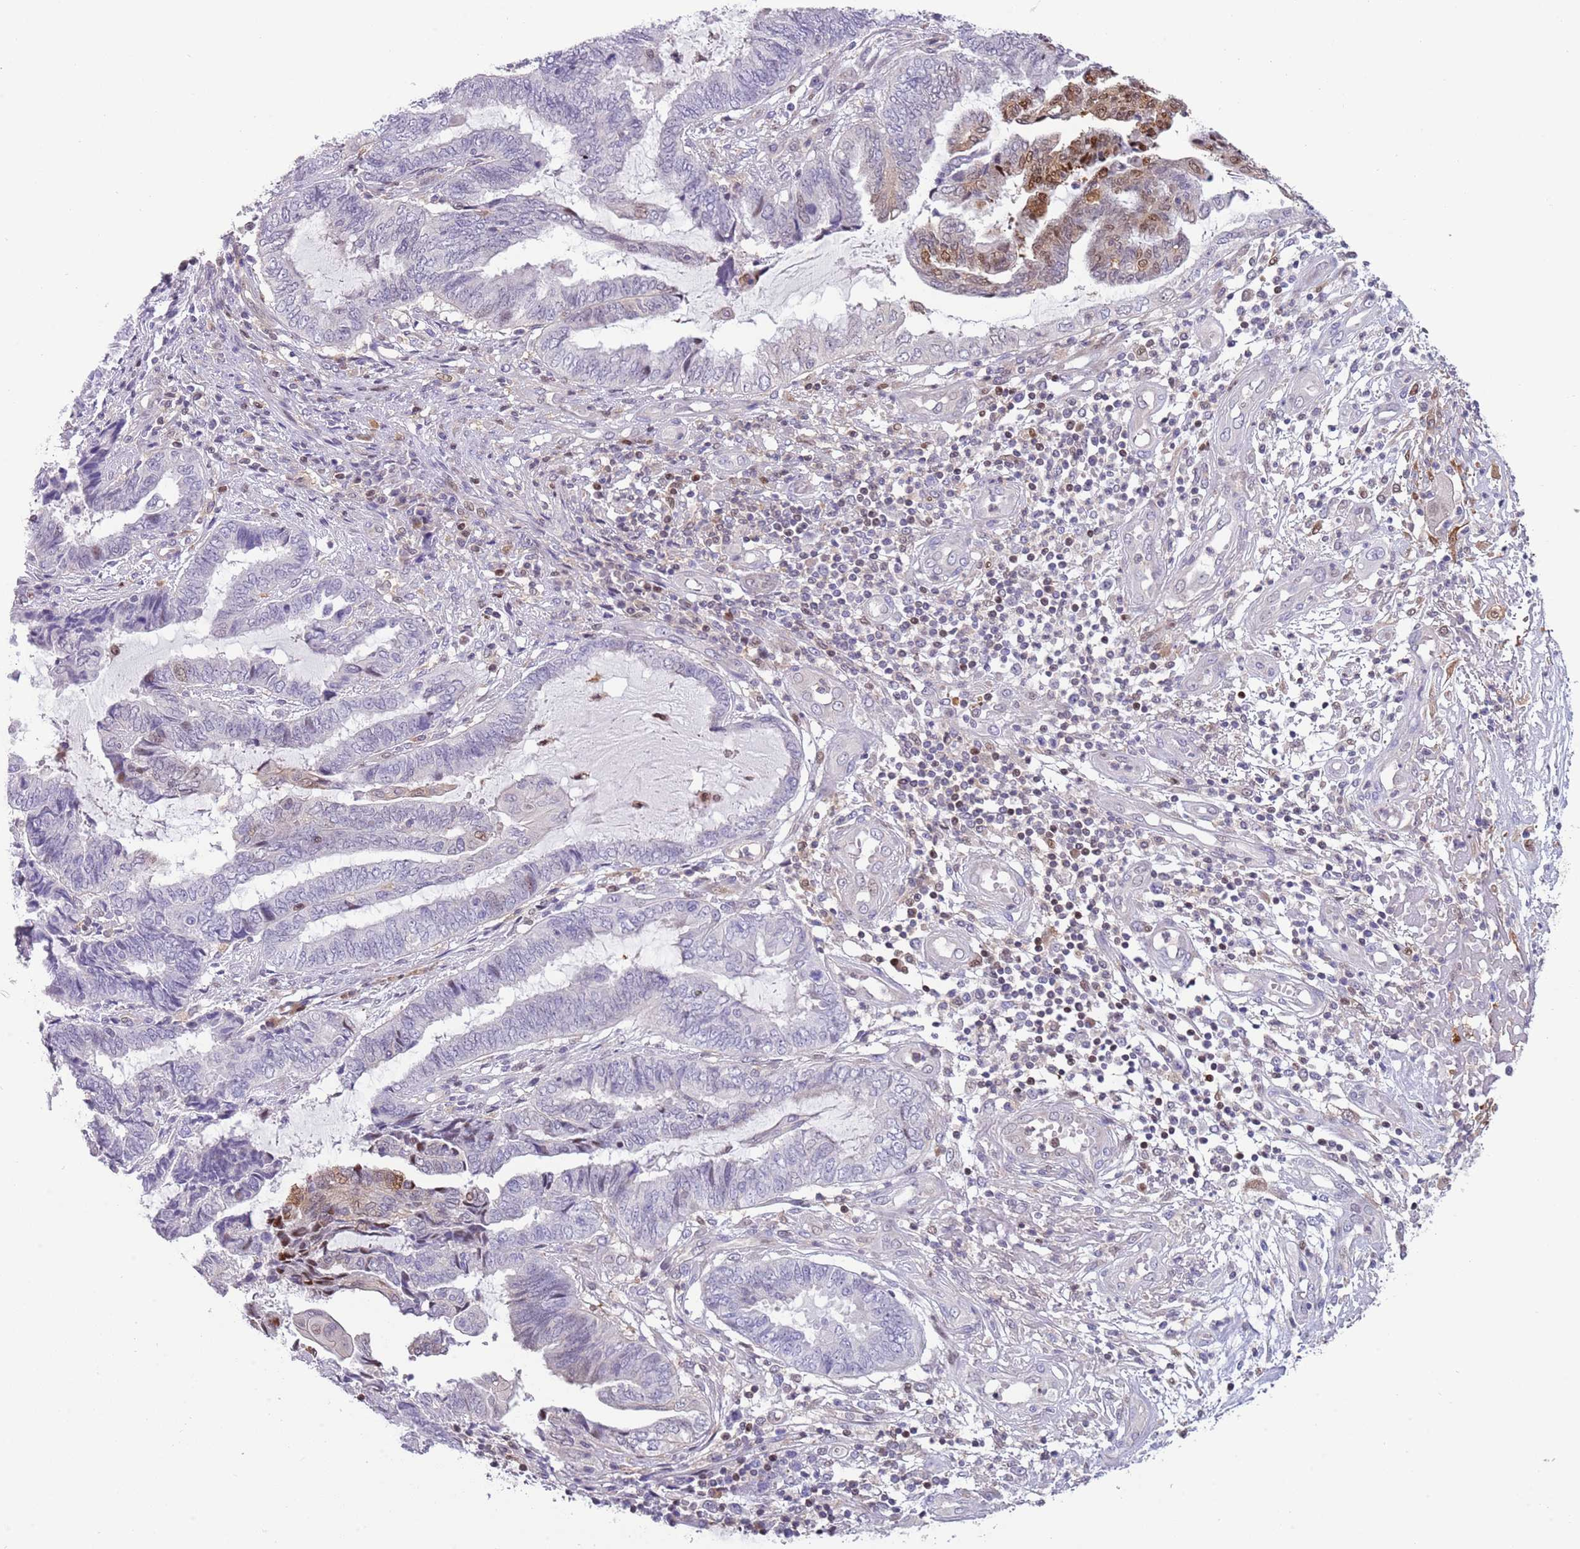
{"staining": {"intensity": "weak", "quantity": "<25%", "location": "nuclear"}, "tissue": "endometrial cancer", "cell_type": "Tumor cells", "image_type": "cancer", "snomed": [{"axis": "morphology", "description": "Adenocarcinoma, NOS"}, {"axis": "topography", "description": "Uterus"}, {"axis": "topography", "description": "Endometrium"}], "caption": "Immunohistochemistry (IHC) micrograph of neoplastic tissue: endometrial cancer stained with DAB (3,3'-diaminobenzidine) demonstrates no significant protein staining in tumor cells.", "gene": "NBPF6", "patient": {"sex": "female", "age": 70}}